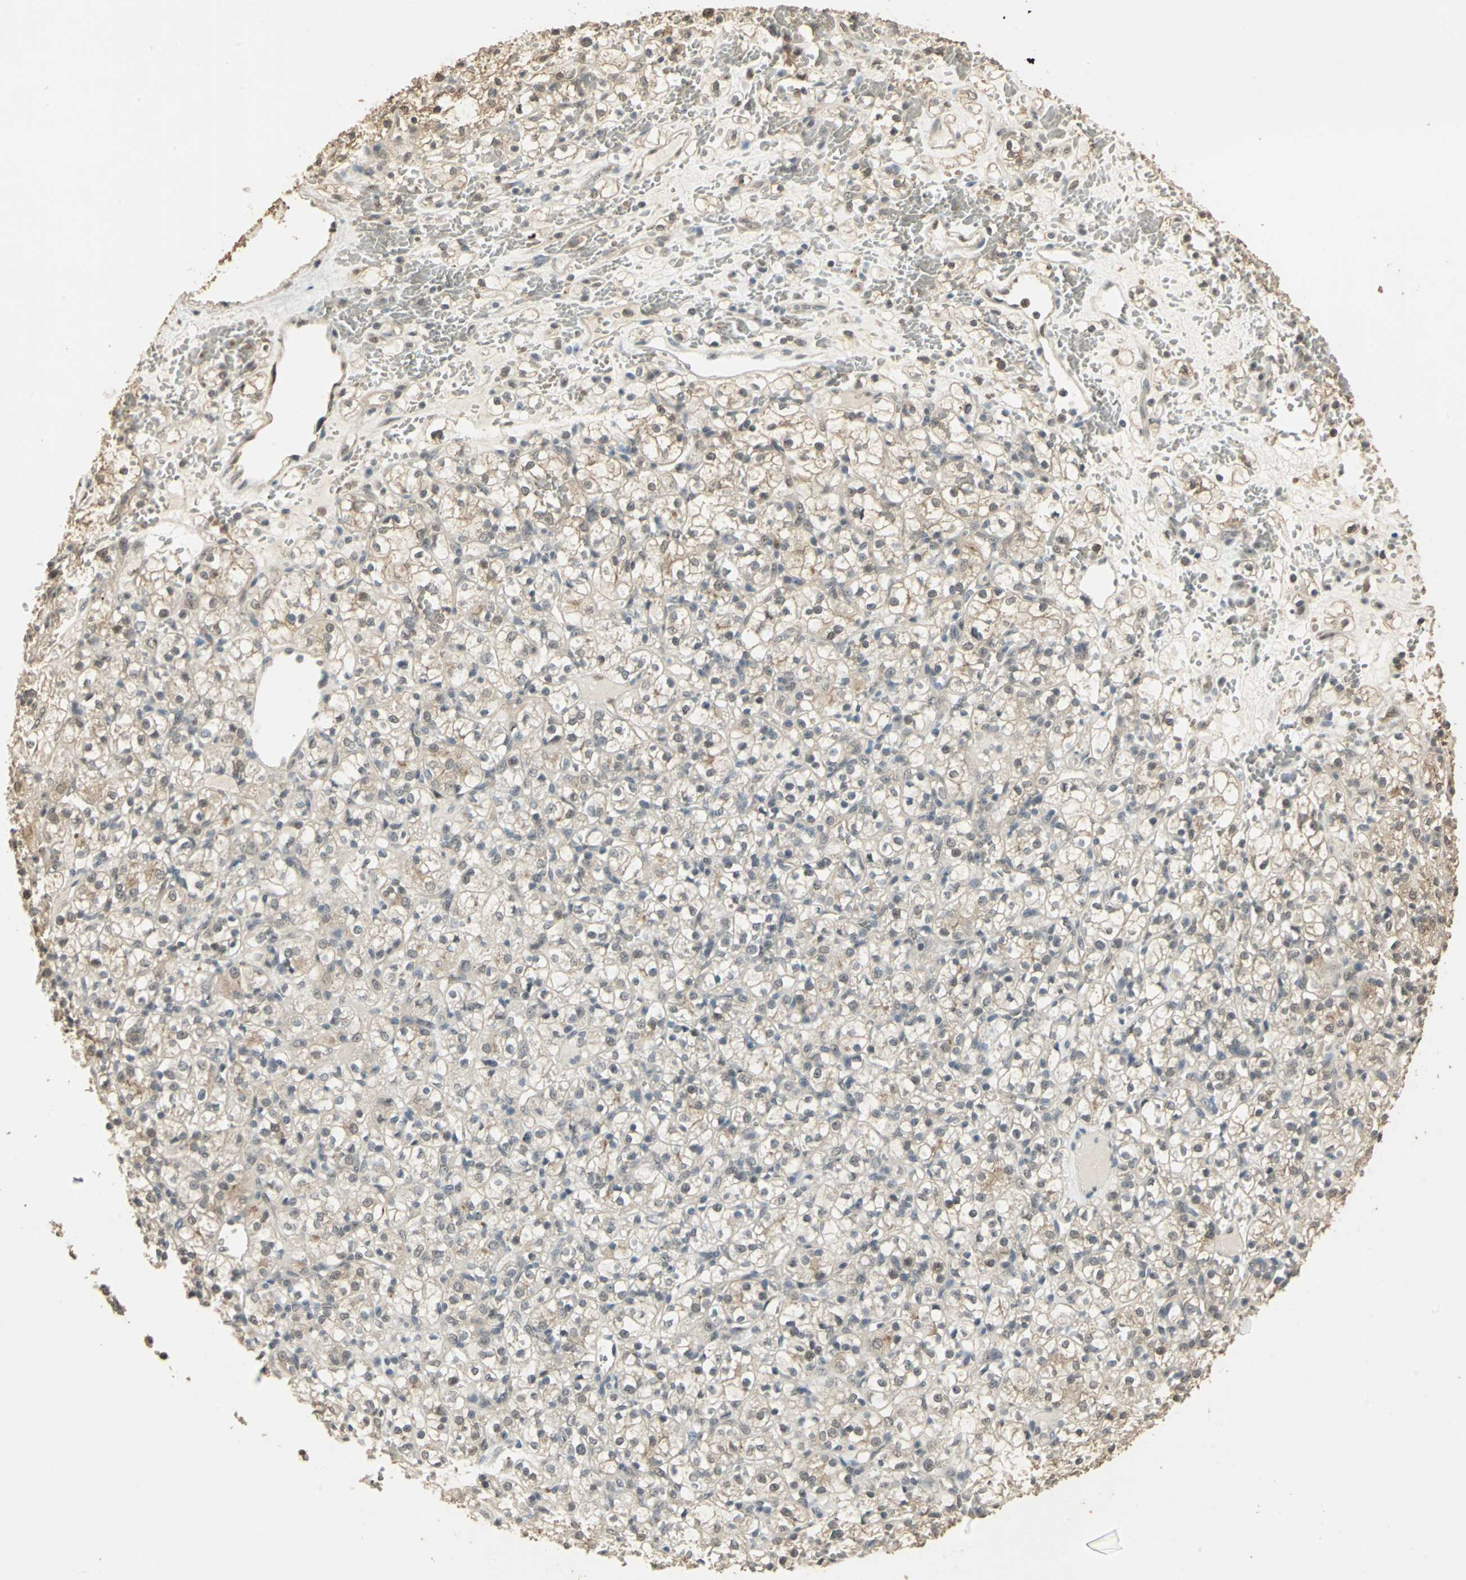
{"staining": {"intensity": "weak", "quantity": "25%-75%", "location": "cytoplasmic/membranous"}, "tissue": "renal cancer", "cell_type": "Tumor cells", "image_type": "cancer", "snomed": [{"axis": "morphology", "description": "Adenocarcinoma, NOS"}, {"axis": "topography", "description": "Kidney"}], "caption": "A brown stain highlights weak cytoplasmic/membranous staining of a protein in human renal cancer tumor cells. Using DAB (brown) and hematoxylin (blue) stains, captured at high magnification using brightfield microscopy.", "gene": "UCHL5", "patient": {"sex": "female", "age": 60}}